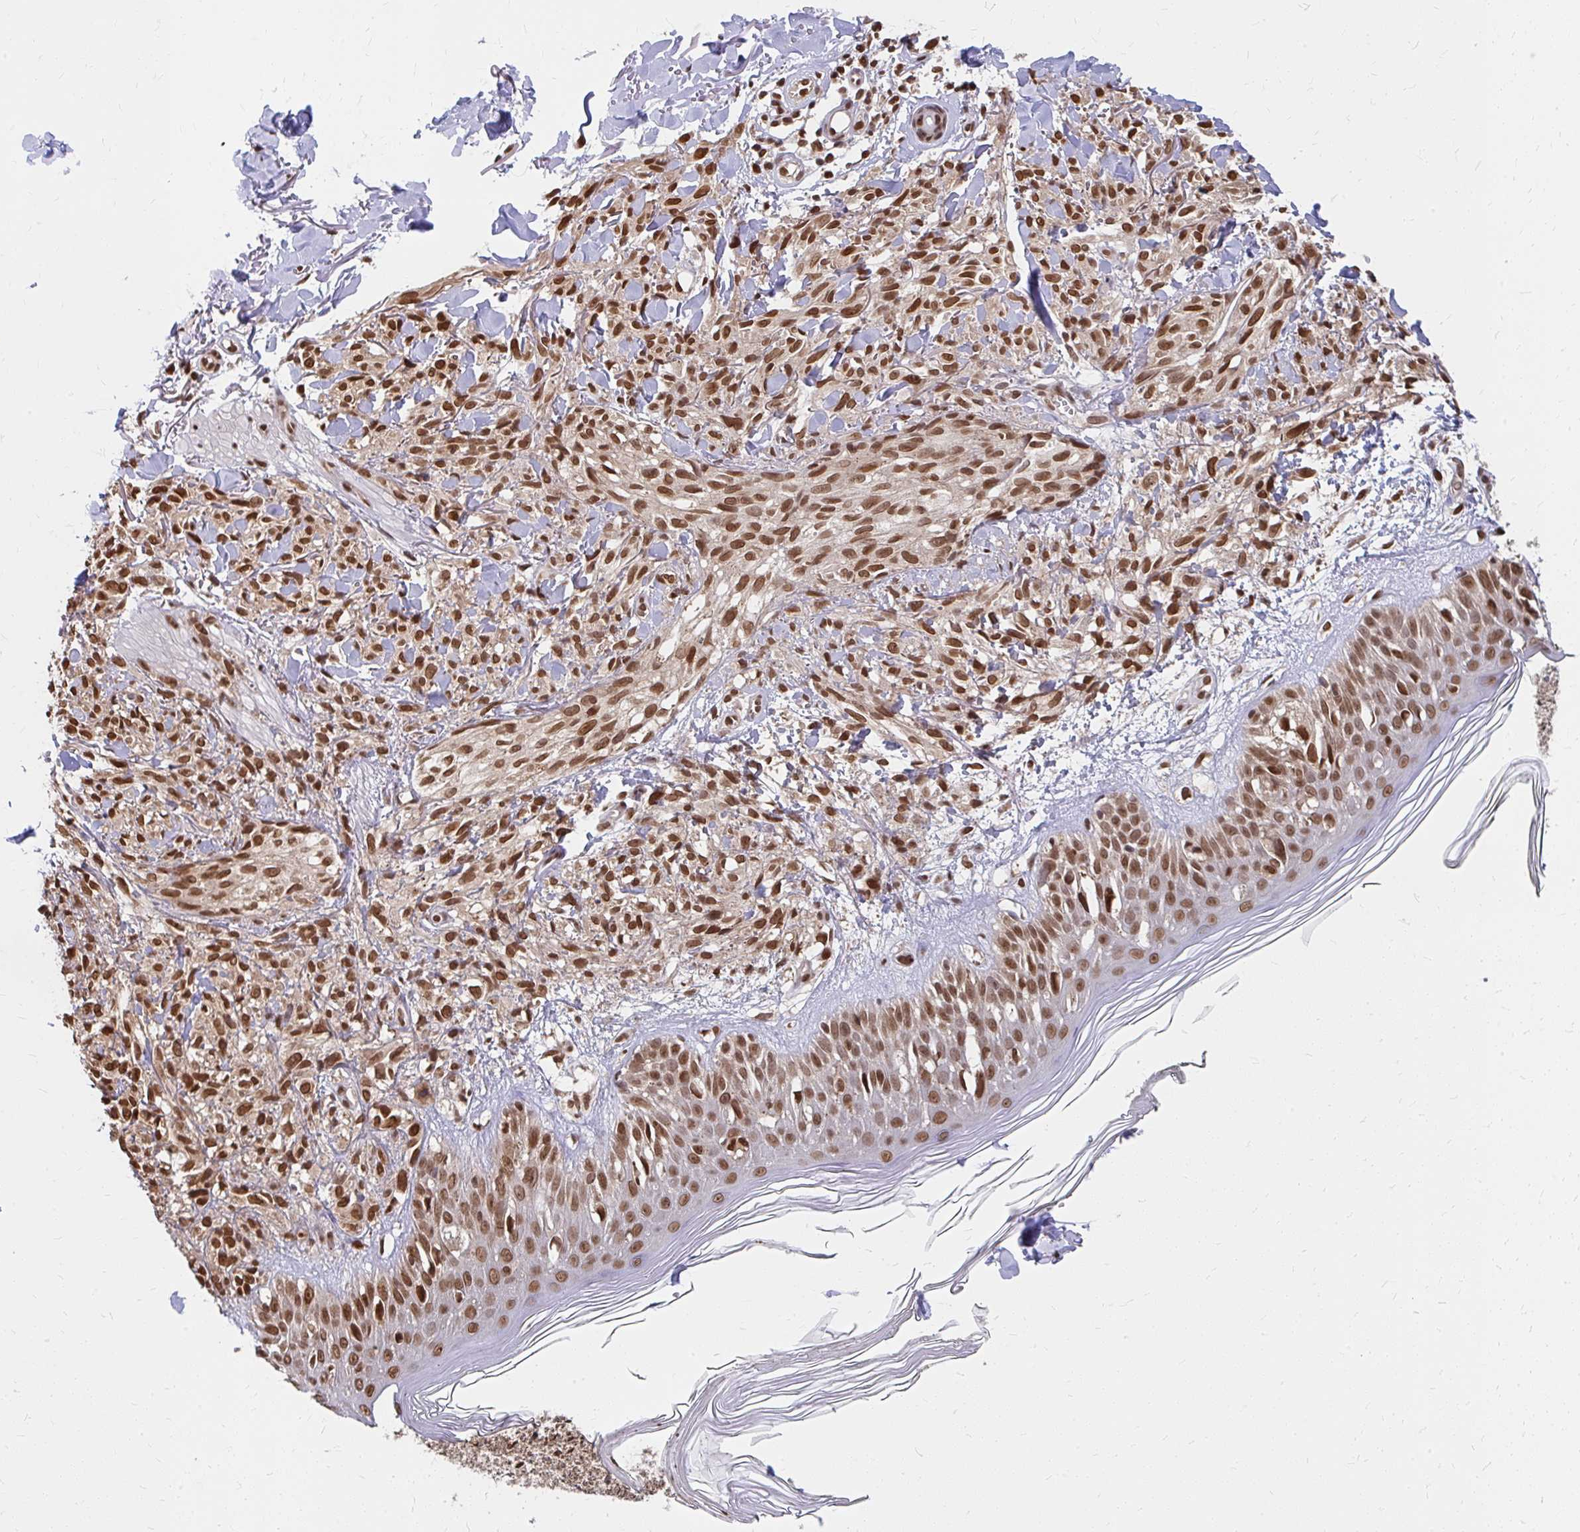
{"staining": {"intensity": "moderate", "quantity": ">75%", "location": "cytoplasmic/membranous,nuclear"}, "tissue": "melanoma", "cell_type": "Tumor cells", "image_type": "cancer", "snomed": [{"axis": "morphology", "description": "Malignant melanoma, NOS"}, {"axis": "topography", "description": "Skin of forearm"}], "caption": "Approximately >75% of tumor cells in melanoma exhibit moderate cytoplasmic/membranous and nuclear protein expression as visualized by brown immunohistochemical staining.", "gene": "XPO1", "patient": {"sex": "female", "age": 65}}